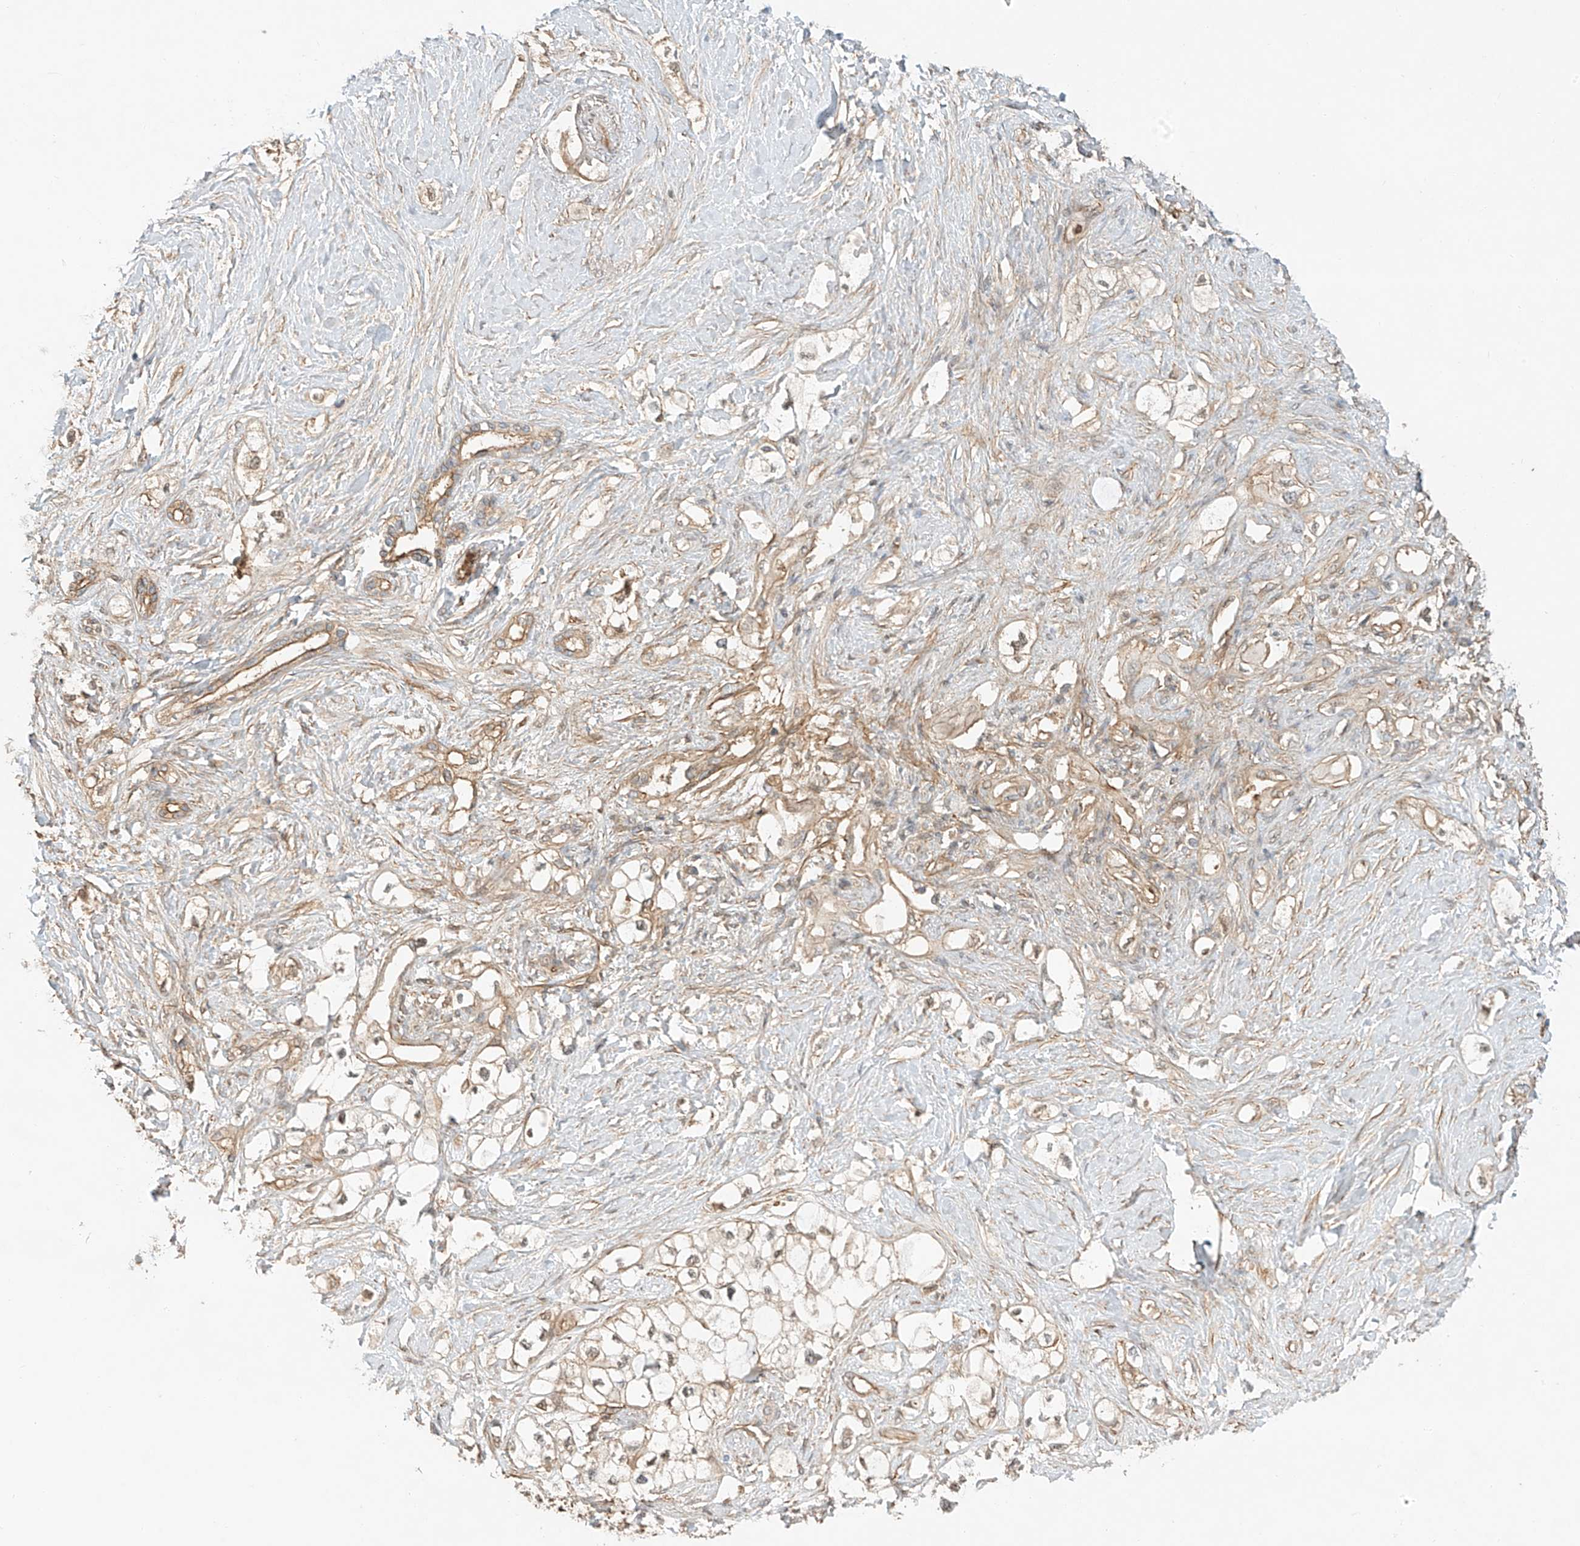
{"staining": {"intensity": "weak", "quantity": "25%-75%", "location": "cytoplasmic/membranous"}, "tissue": "pancreatic cancer", "cell_type": "Tumor cells", "image_type": "cancer", "snomed": [{"axis": "morphology", "description": "Adenocarcinoma, NOS"}, {"axis": "topography", "description": "Pancreas"}], "caption": "DAB immunohistochemical staining of human pancreatic adenocarcinoma exhibits weak cytoplasmic/membranous protein staining in approximately 25%-75% of tumor cells.", "gene": "CSMD3", "patient": {"sex": "male", "age": 70}}